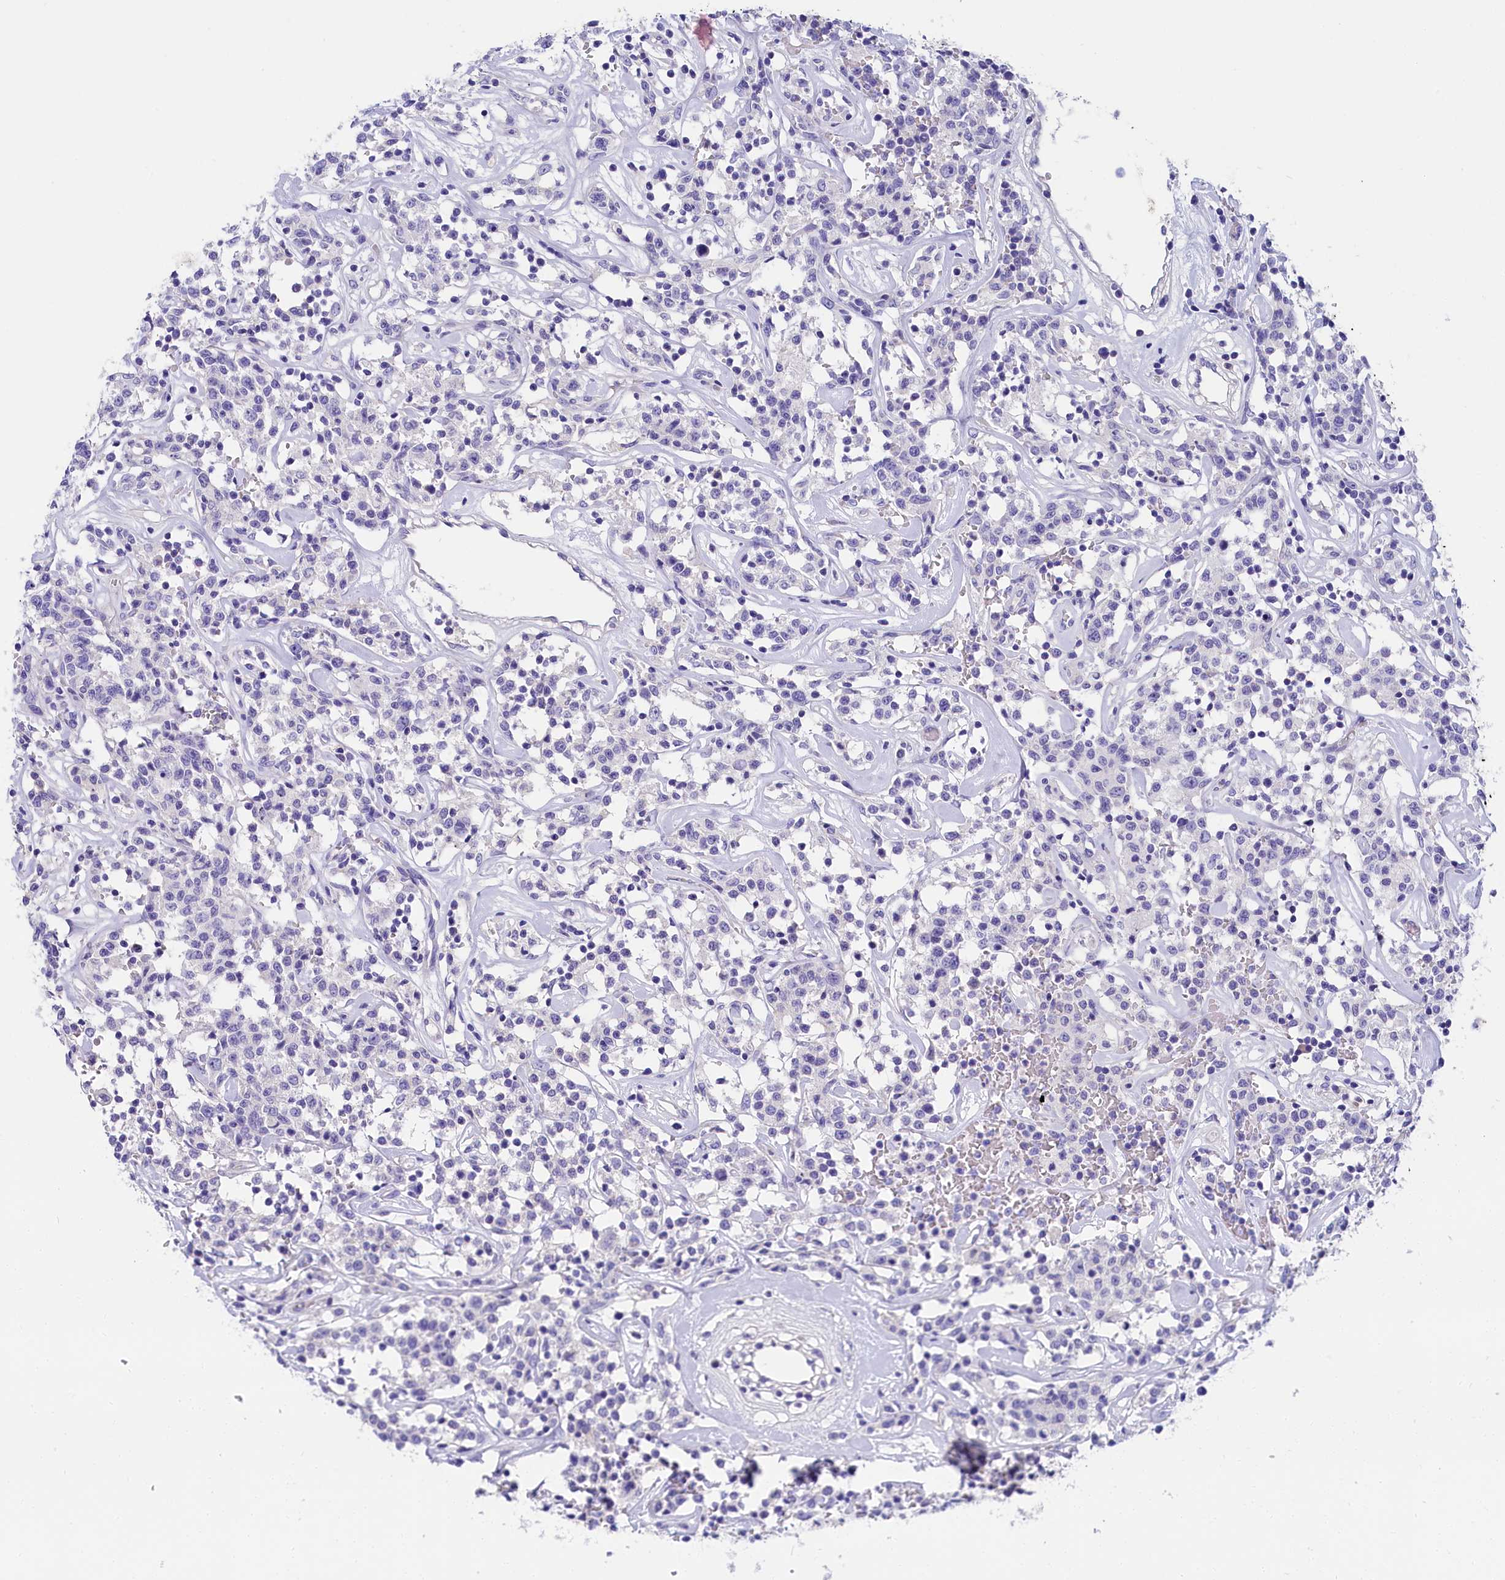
{"staining": {"intensity": "negative", "quantity": "none", "location": "none"}, "tissue": "lymphoma", "cell_type": "Tumor cells", "image_type": "cancer", "snomed": [{"axis": "morphology", "description": "Malignant lymphoma, non-Hodgkin's type, Low grade"}, {"axis": "topography", "description": "Small intestine"}], "caption": "IHC histopathology image of malignant lymphoma, non-Hodgkin's type (low-grade) stained for a protein (brown), which demonstrates no staining in tumor cells. The staining is performed using DAB (3,3'-diaminobenzidine) brown chromogen with nuclei counter-stained in using hematoxylin.", "gene": "SULT2A1", "patient": {"sex": "female", "age": 59}}